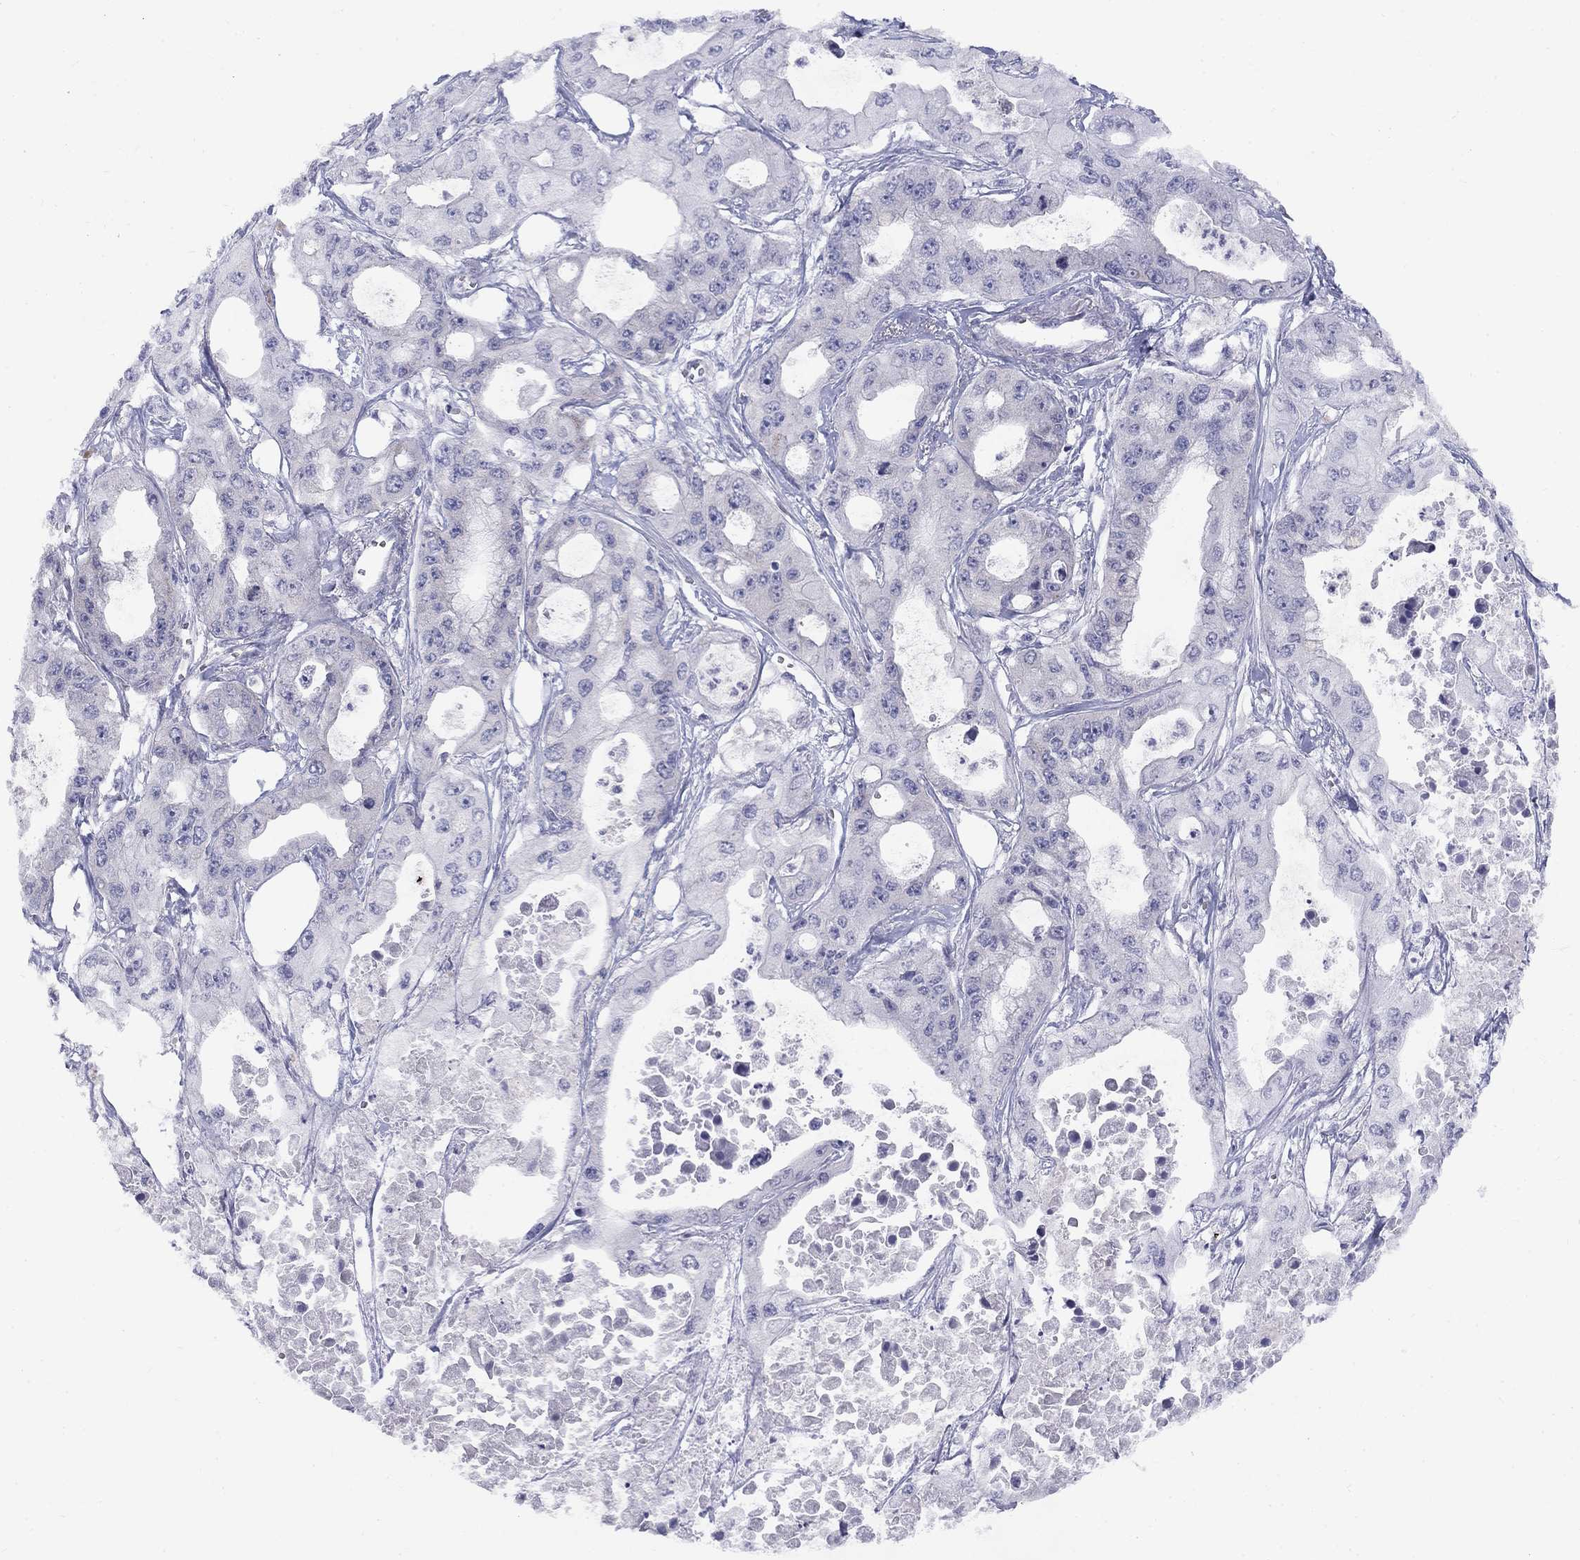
{"staining": {"intensity": "negative", "quantity": "none", "location": "none"}, "tissue": "pancreatic cancer", "cell_type": "Tumor cells", "image_type": "cancer", "snomed": [{"axis": "morphology", "description": "Adenocarcinoma, NOS"}, {"axis": "topography", "description": "Pancreas"}], "caption": "Human pancreatic cancer stained for a protein using immunohistochemistry exhibits no expression in tumor cells.", "gene": "CACNA1A", "patient": {"sex": "male", "age": 70}}